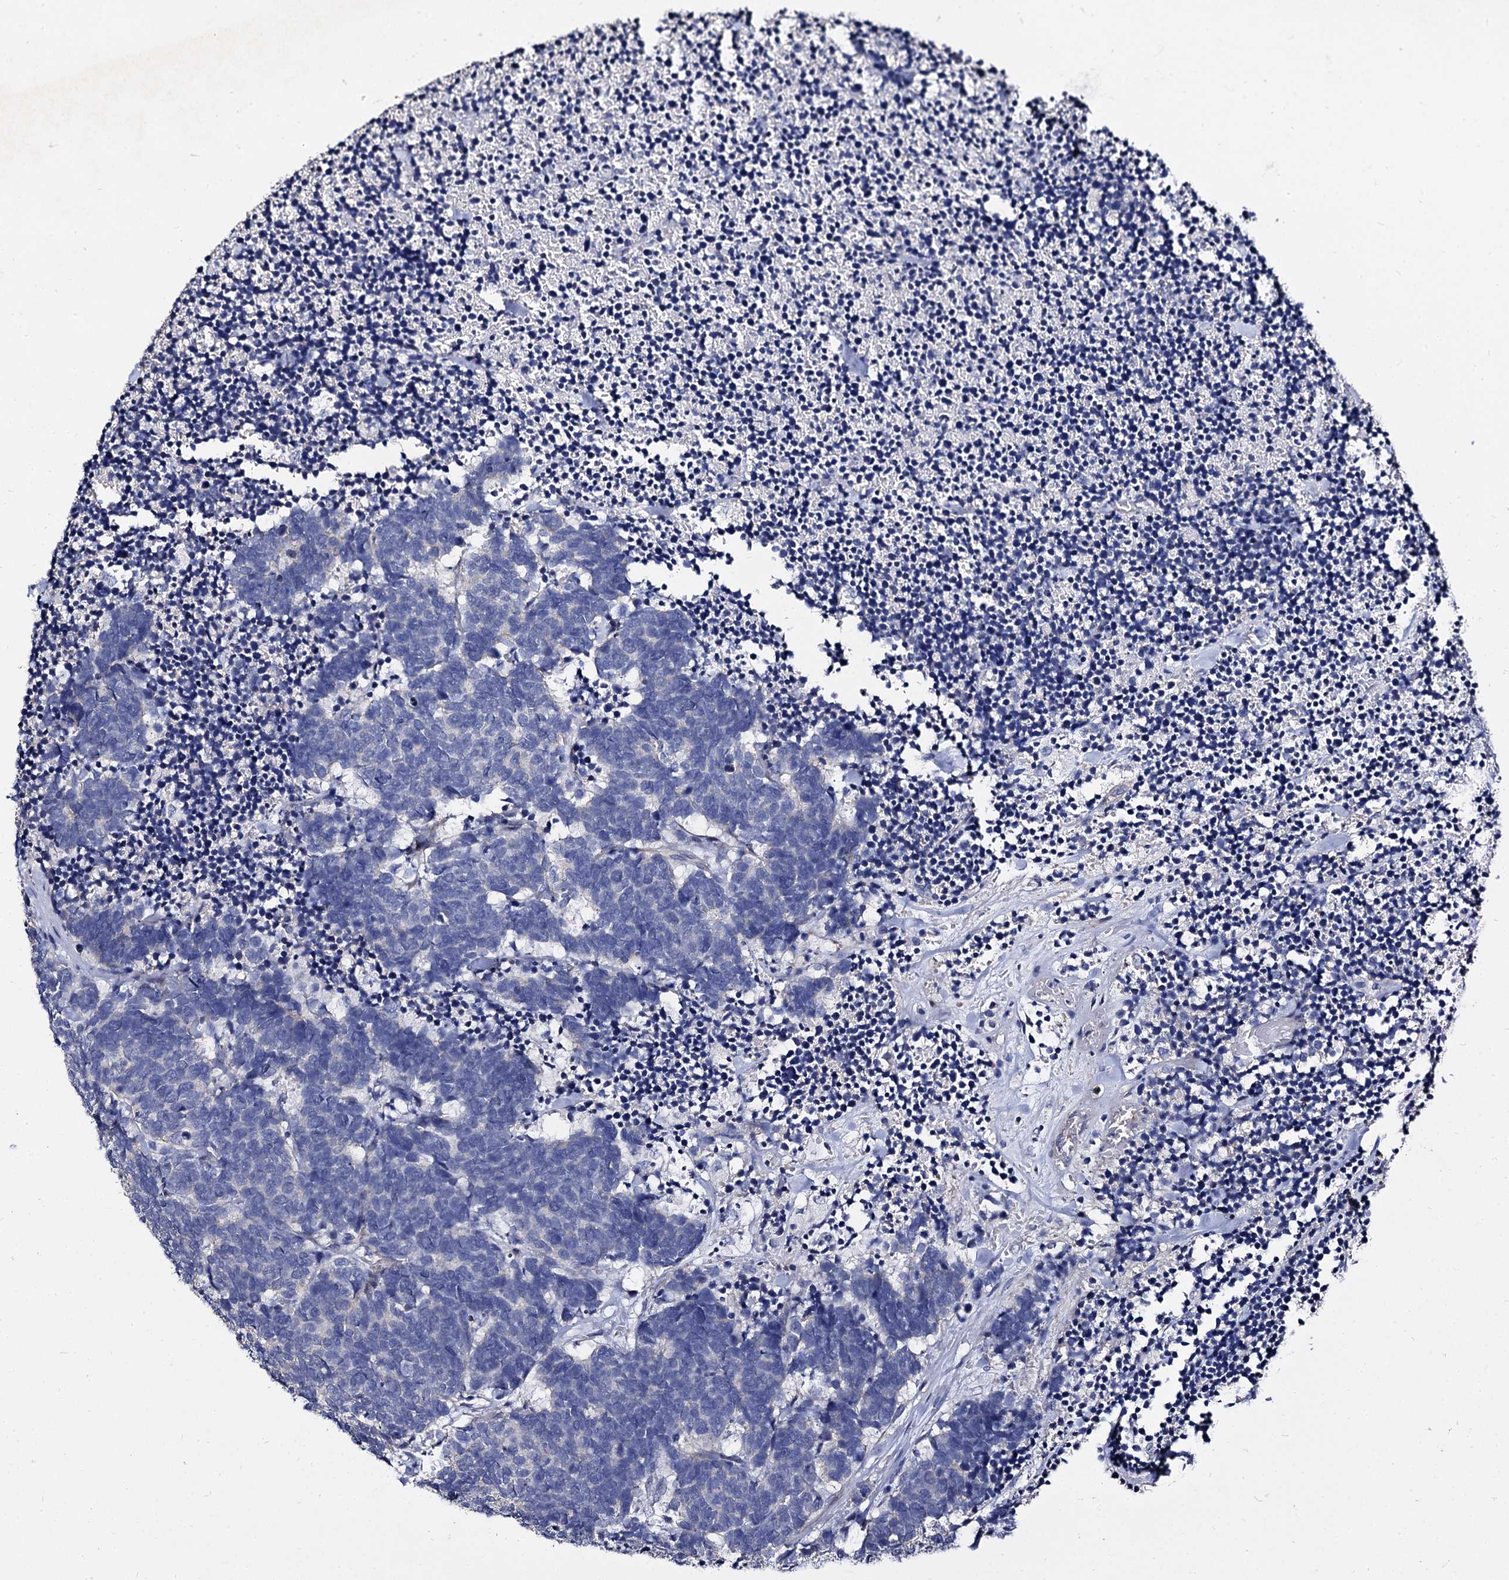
{"staining": {"intensity": "negative", "quantity": "none", "location": "none"}, "tissue": "carcinoid", "cell_type": "Tumor cells", "image_type": "cancer", "snomed": [{"axis": "morphology", "description": "Carcinoma, NOS"}, {"axis": "morphology", "description": "Carcinoid, malignant, NOS"}, {"axis": "topography", "description": "Urinary bladder"}], "caption": "A photomicrograph of carcinoid stained for a protein exhibits no brown staining in tumor cells.", "gene": "CBFB", "patient": {"sex": "male", "age": 57}}